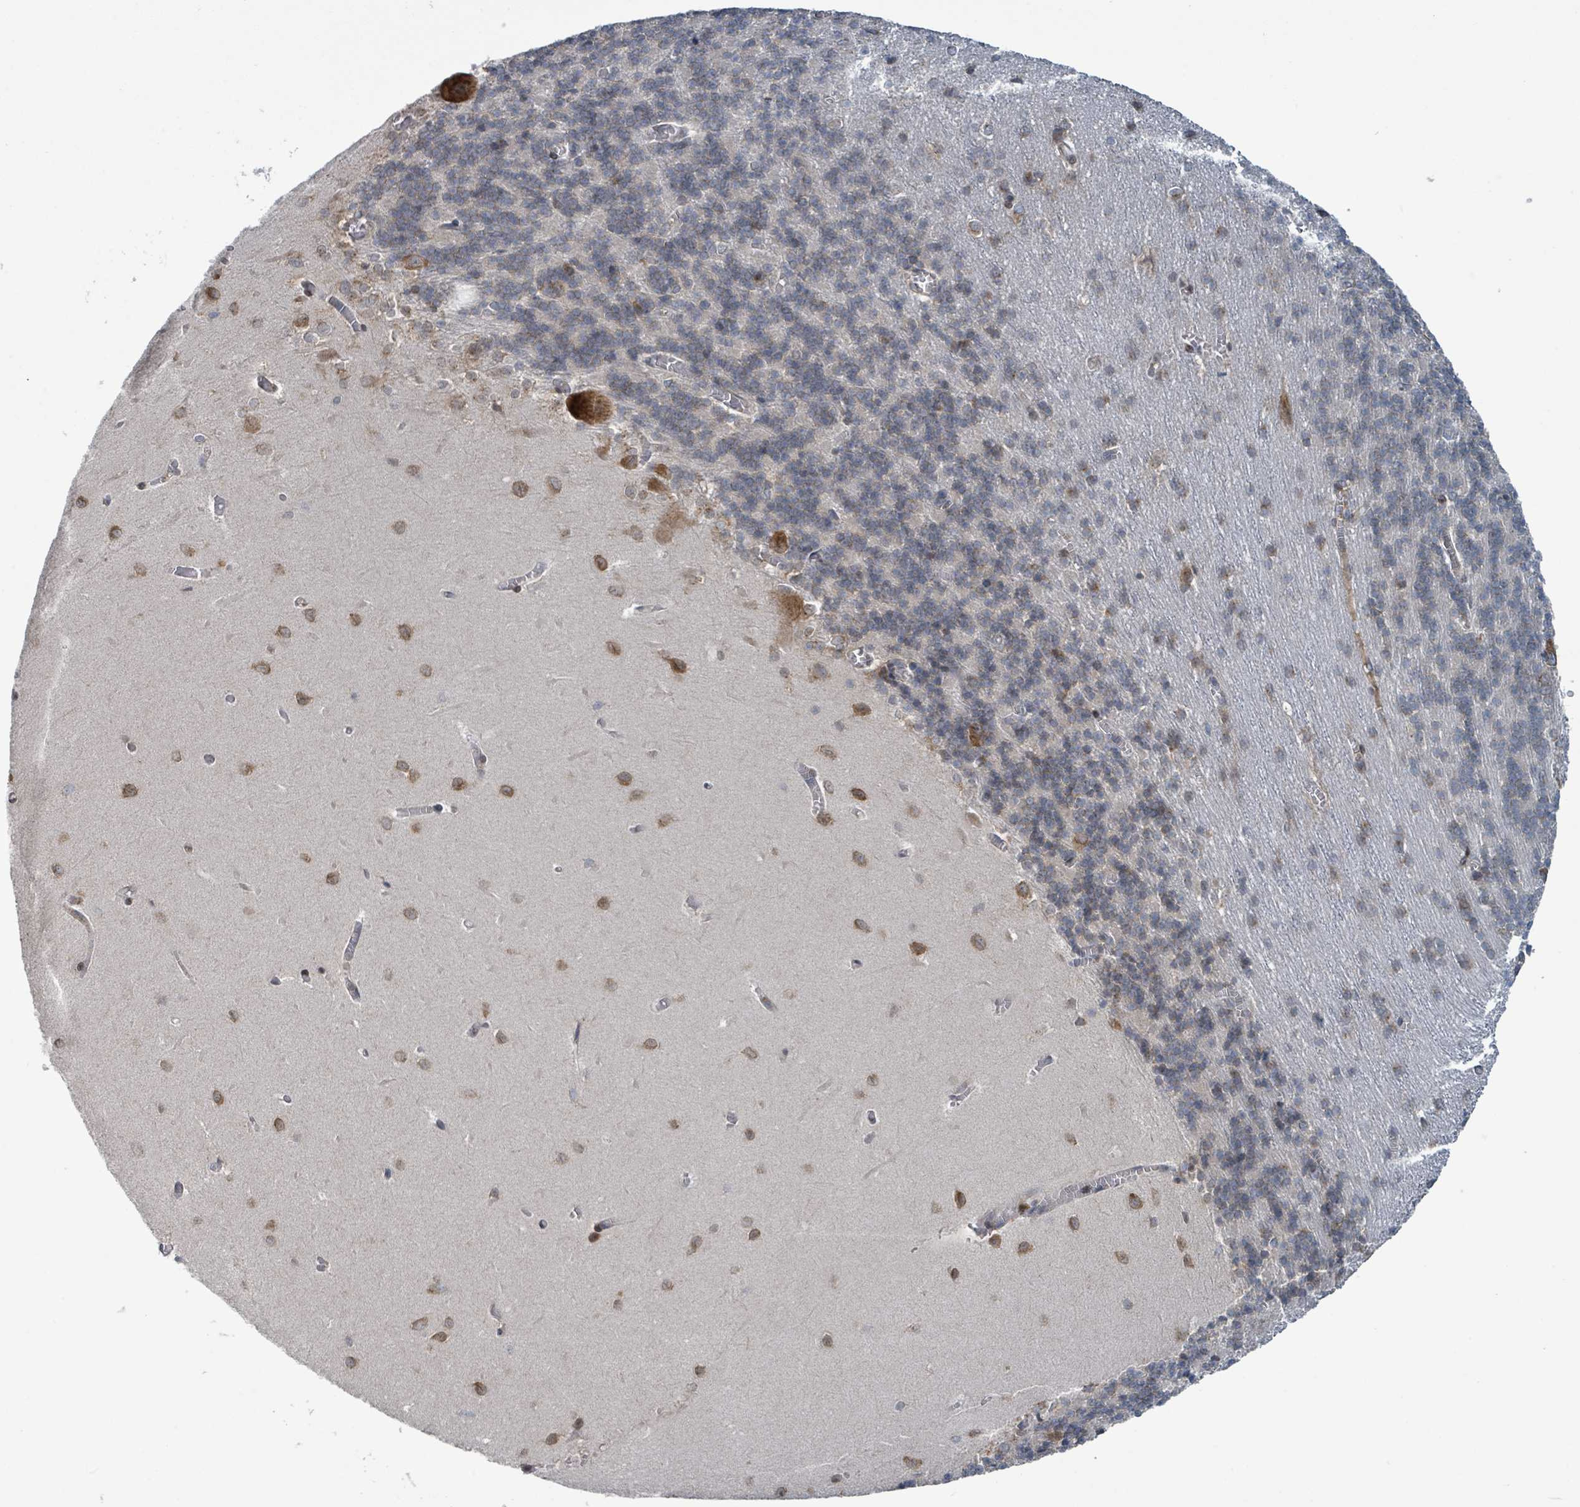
{"staining": {"intensity": "weak", "quantity": "<25%", "location": "cytoplasmic/membranous"}, "tissue": "cerebellum", "cell_type": "Cells in granular layer", "image_type": "normal", "snomed": [{"axis": "morphology", "description": "Normal tissue, NOS"}, {"axis": "topography", "description": "Cerebellum"}], "caption": "Cerebellum stained for a protein using immunohistochemistry shows no expression cells in granular layer.", "gene": "OR51E1", "patient": {"sex": "male", "age": 37}}